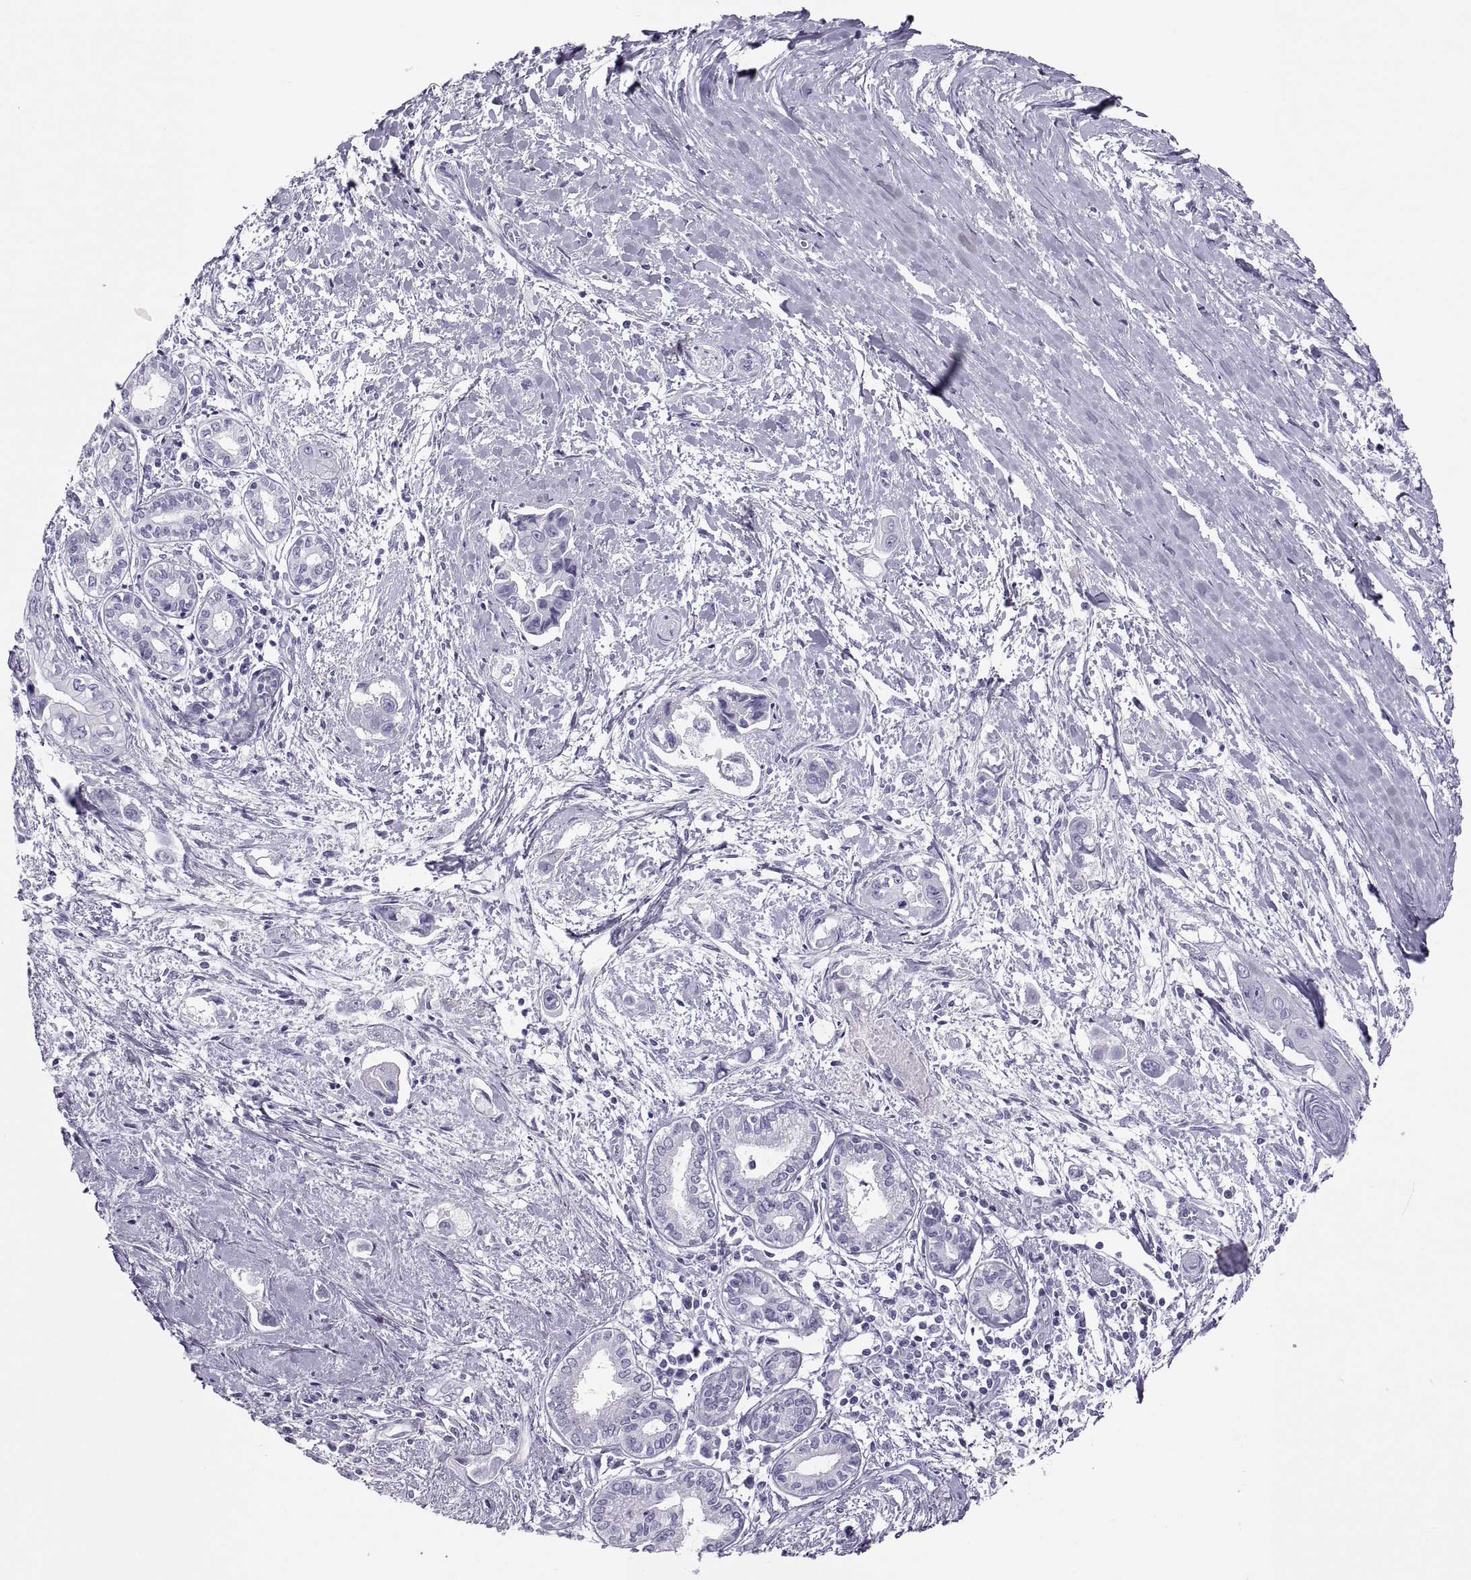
{"staining": {"intensity": "negative", "quantity": "none", "location": "none"}, "tissue": "pancreatic cancer", "cell_type": "Tumor cells", "image_type": "cancer", "snomed": [{"axis": "morphology", "description": "Adenocarcinoma, NOS"}, {"axis": "topography", "description": "Pancreas"}], "caption": "DAB immunohistochemical staining of human pancreatic cancer reveals no significant positivity in tumor cells.", "gene": "SEMG1", "patient": {"sex": "male", "age": 60}}